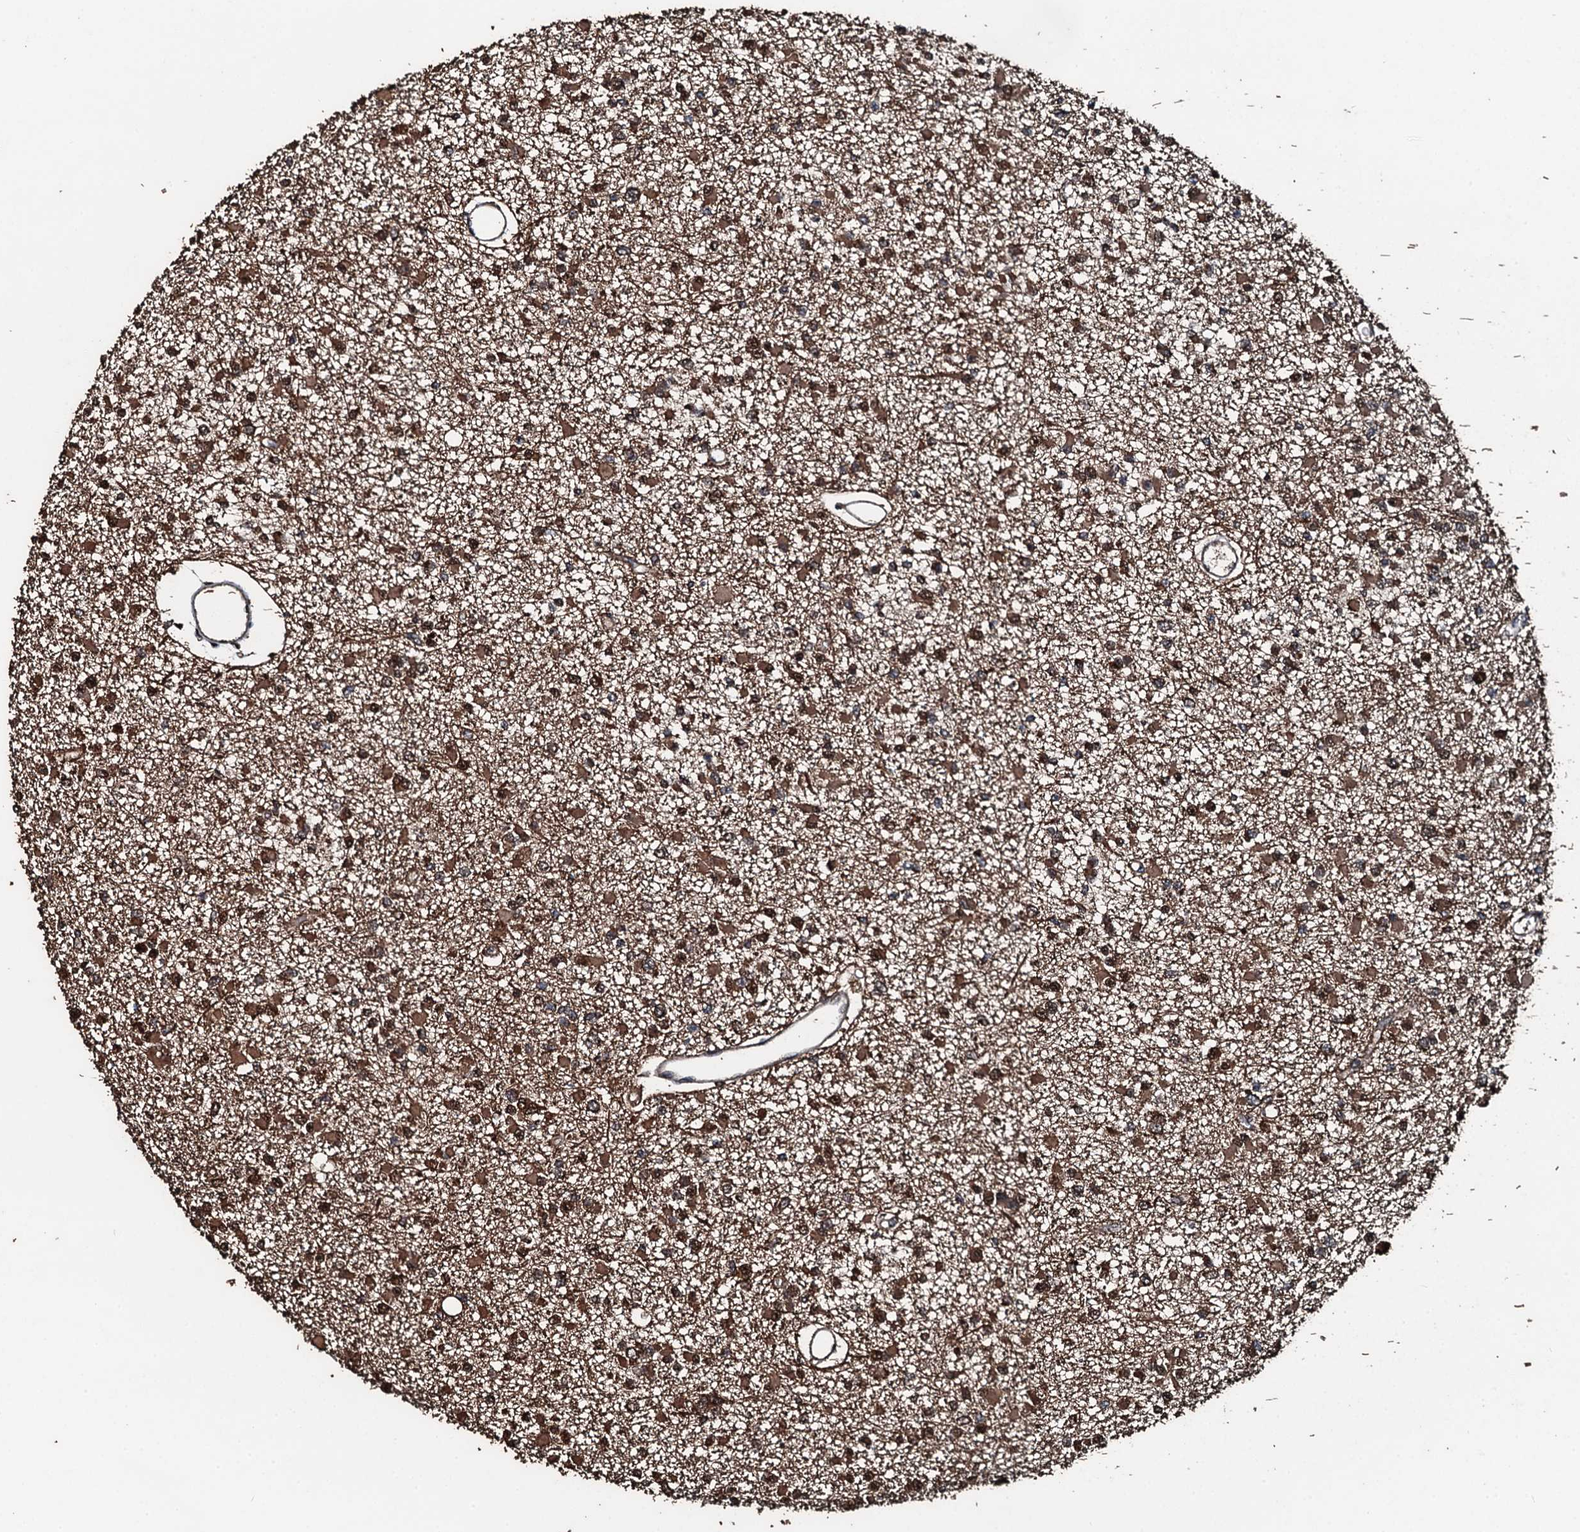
{"staining": {"intensity": "moderate", "quantity": ">75%", "location": "cytoplasmic/membranous,nuclear"}, "tissue": "glioma", "cell_type": "Tumor cells", "image_type": "cancer", "snomed": [{"axis": "morphology", "description": "Glioma, malignant, Low grade"}, {"axis": "topography", "description": "Brain"}], "caption": "Protein expression analysis of human malignant glioma (low-grade) reveals moderate cytoplasmic/membranous and nuclear staining in about >75% of tumor cells. The staining was performed using DAB (3,3'-diaminobenzidine) to visualize the protein expression in brown, while the nuclei were stained in blue with hematoxylin (Magnification: 20x).", "gene": "FAAP24", "patient": {"sex": "female", "age": 22}}